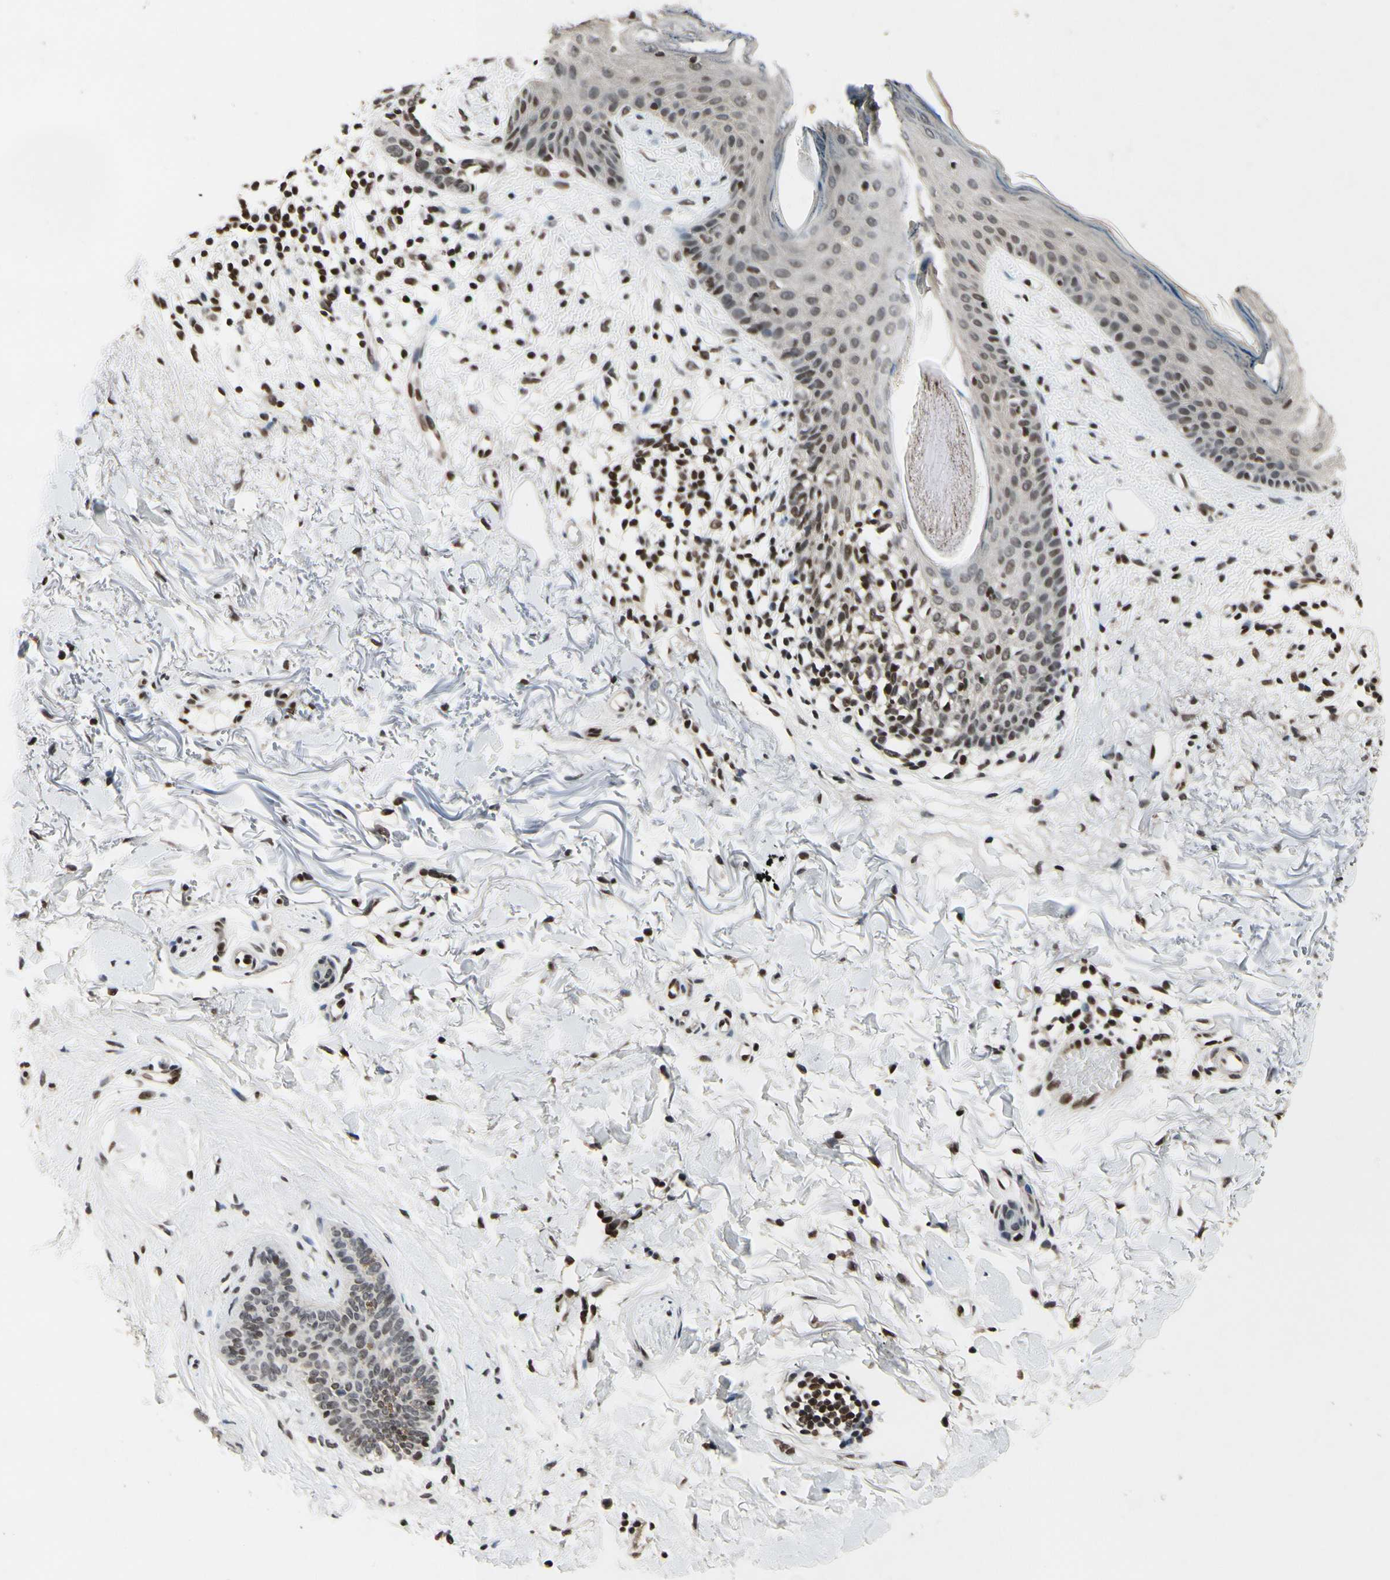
{"staining": {"intensity": "weak", "quantity": ">75%", "location": "nuclear"}, "tissue": "skin cancer", "cell_type": "Tumor cells", "image_type": "cancer", "snomed": [{"axis": "morphology", "description": "Basal cell carcinoma"}, {"axis": "topography", "description": "Skin"}], "caption": "Immunohistochemical staining of human skin cancer exhibits low levels of weak nuclear positivity in about >75% of tumor cells. (brown staining indicates protein expression, while blue staining denotes nuclei).", "gene": "RECQL", "patient": {"sex": "female", "age": 70}}